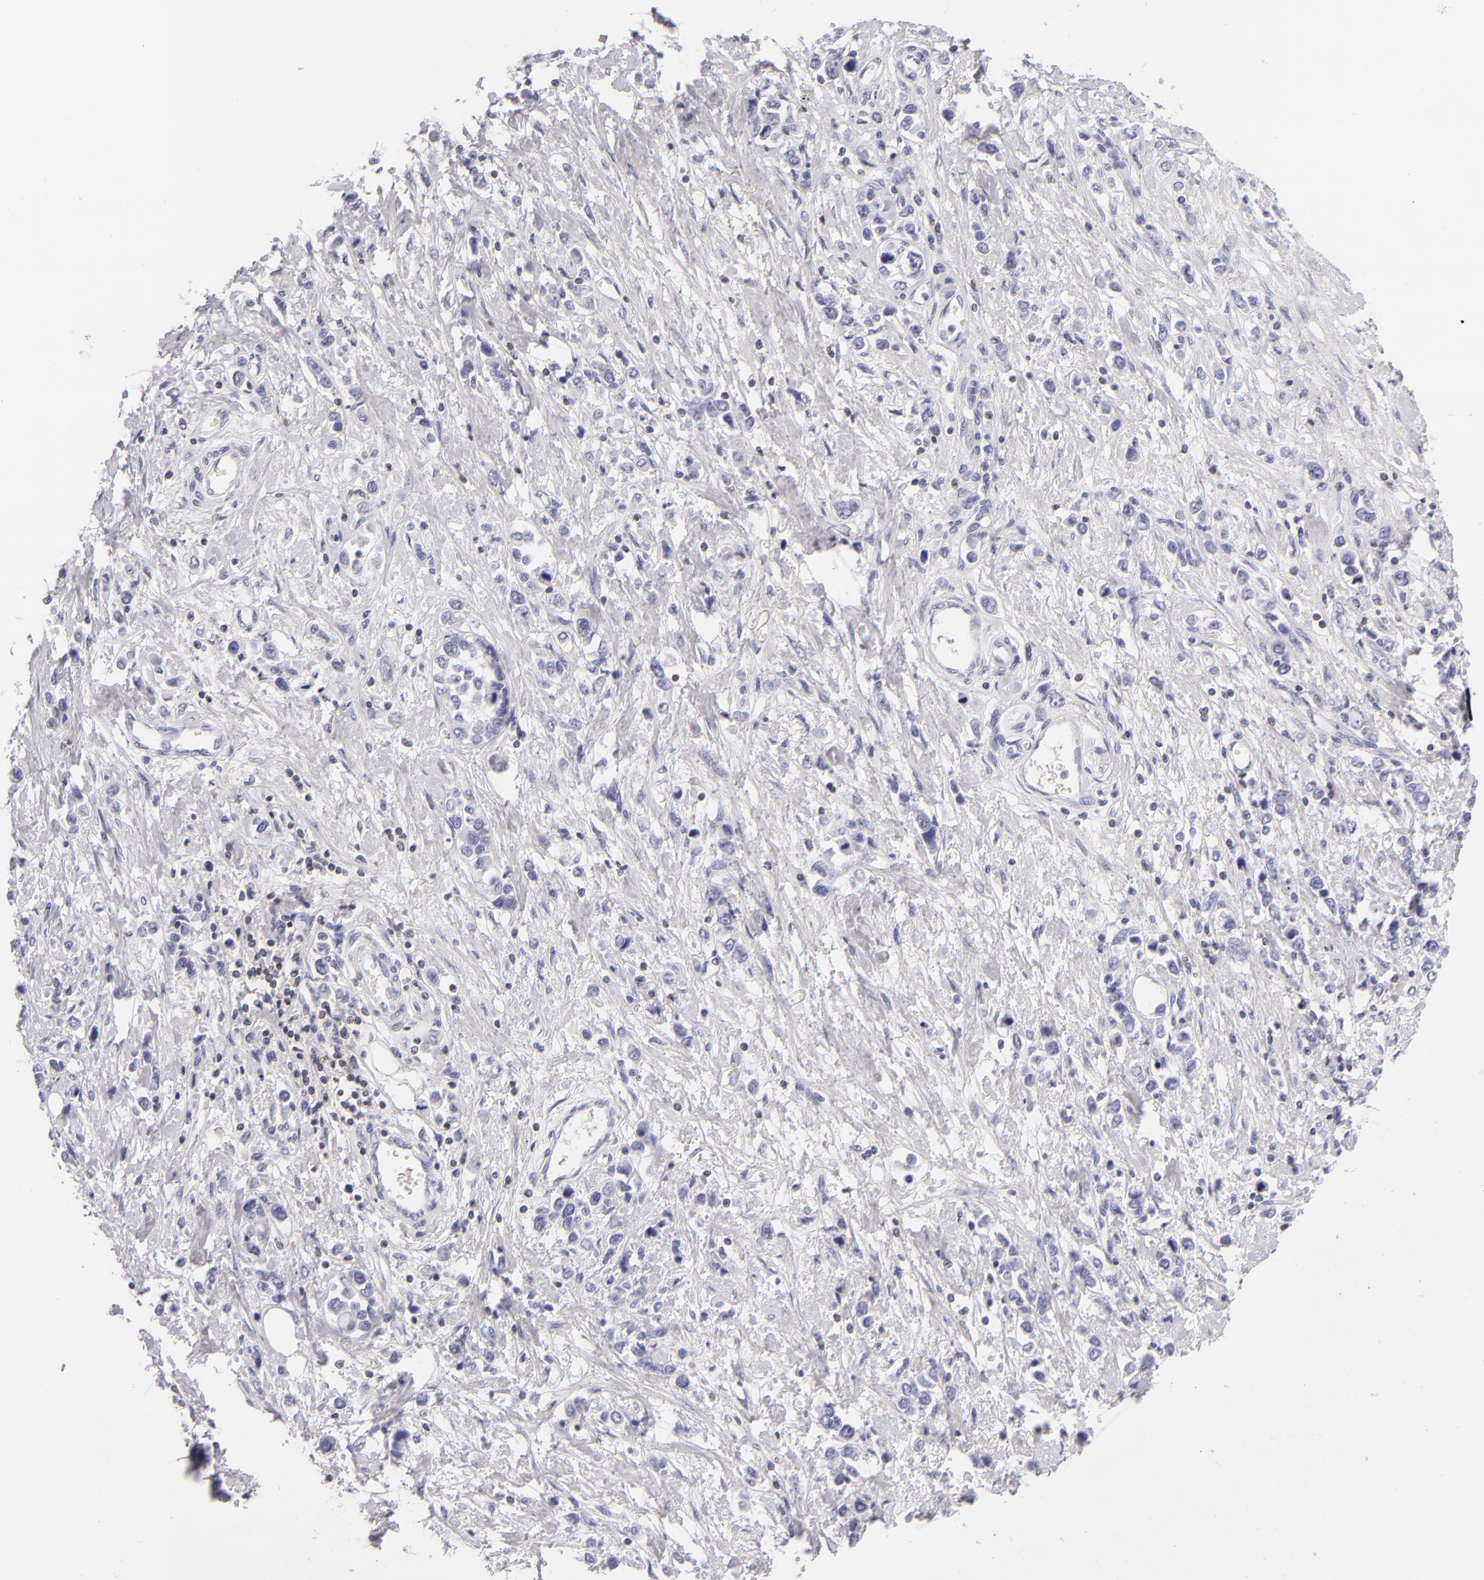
{"staining": {"intensity": "negative", "quantity": "none", "location": "none"}, "tissue": "stomach cancer", "cell_type": "Tumor cells", "image_type": "cancer", "snomed": [{"axis": "morphology", "description": "Adenocarcinoma, NOS"}, {"axis": "topography", "description": "Stomach, upper"}], "caption": "The micrograph displays no staining of tumor cells in stomach adenocarcinoma.", "gene": "CD48", "patient": {"sex": "male", "age": 76}}